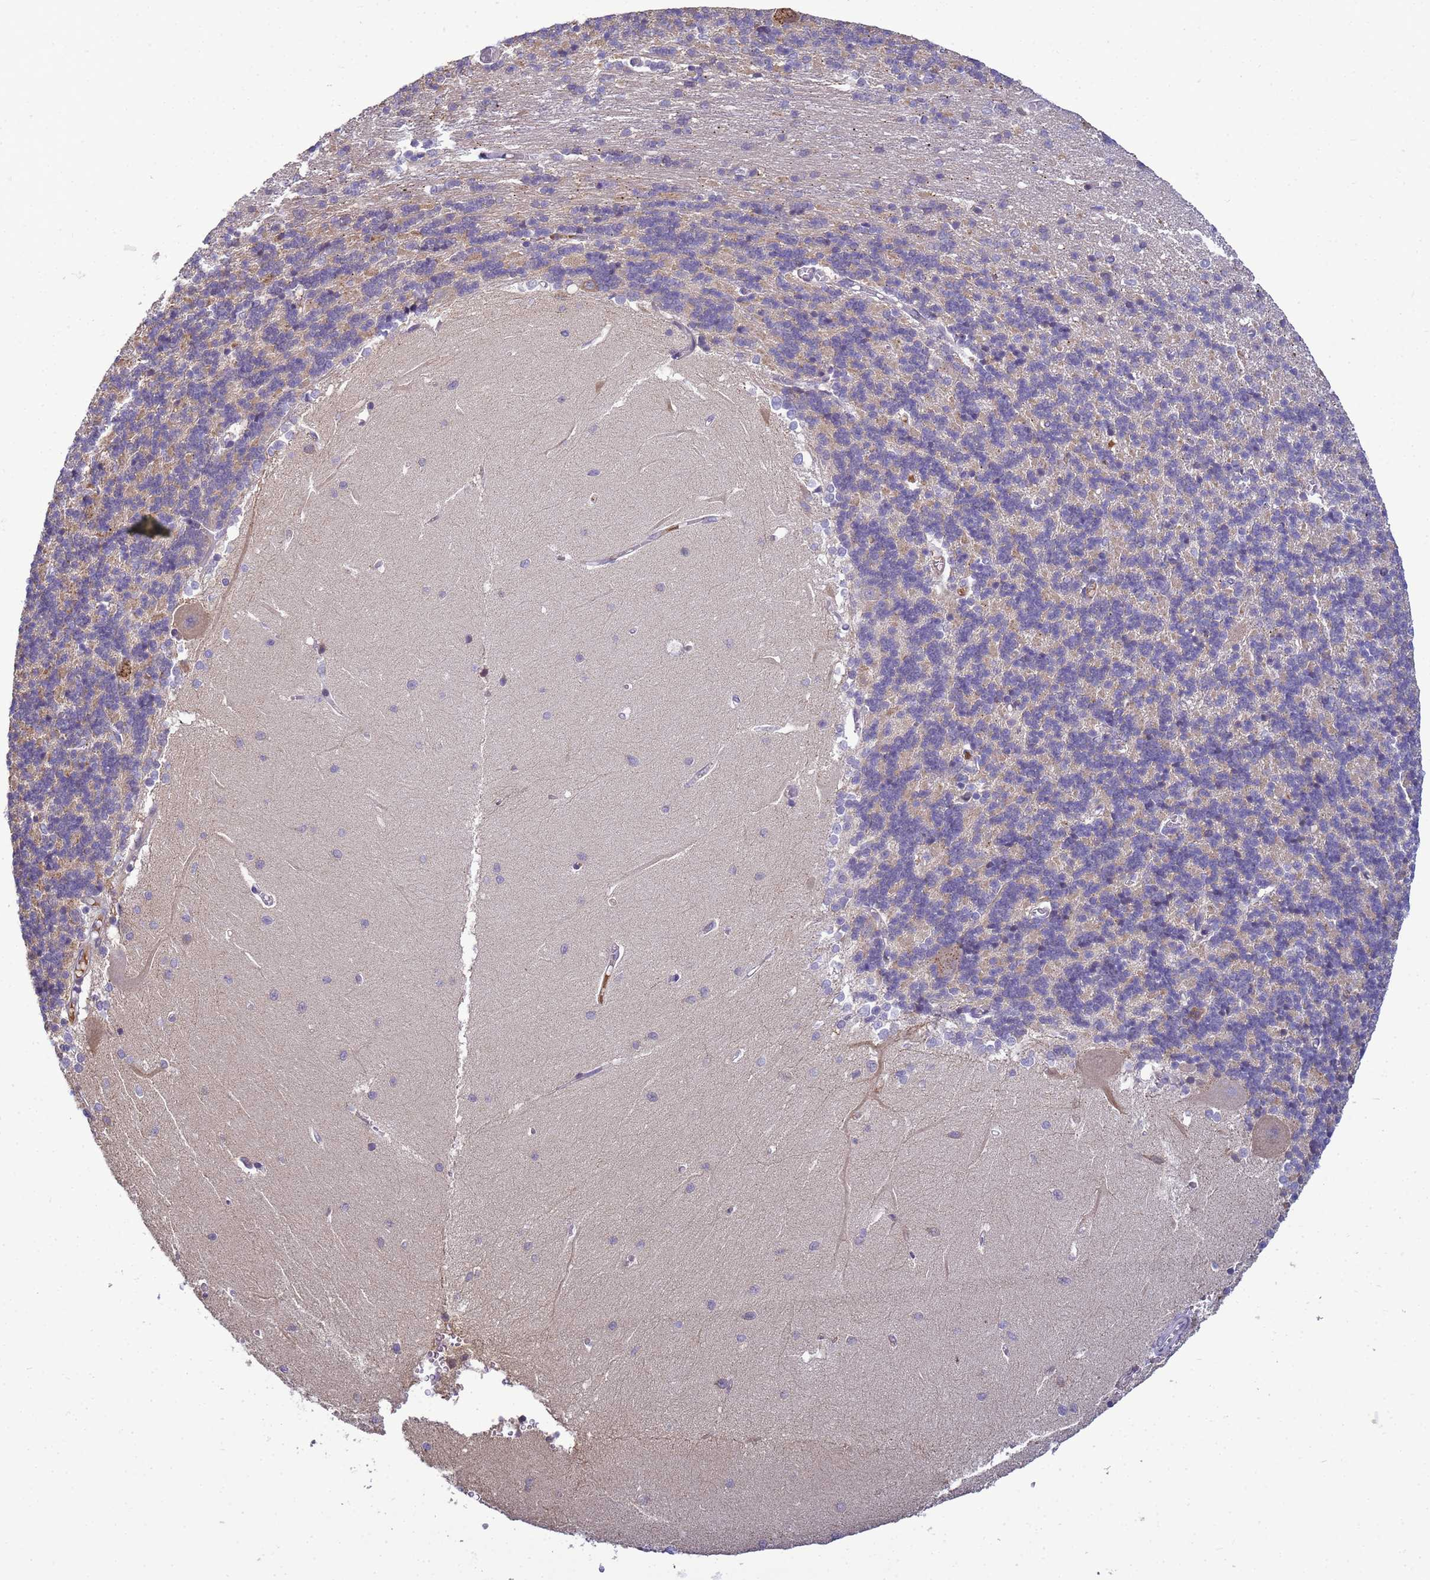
{"staining": {"intensity": "weak", "quantity": "<25%", "location": "cytoplasmic/membranous"}, "tissue": "cerebellum", "cell_type": "Cells in granular layer", "image_type": "normal", "snomed": [{"axis": "morphology", "description": "Normal tissue, NOS"}, {"axis": "topography", "description": "Cerebellum"}], "caption": "A high-resolution histopathology image shows immunohistochemistry staining of benign cerebellum, which shows no significant staining in cells in granular layer.", "gene": "TMEM74B", "patient": {"sex": "male", "age": 37}}